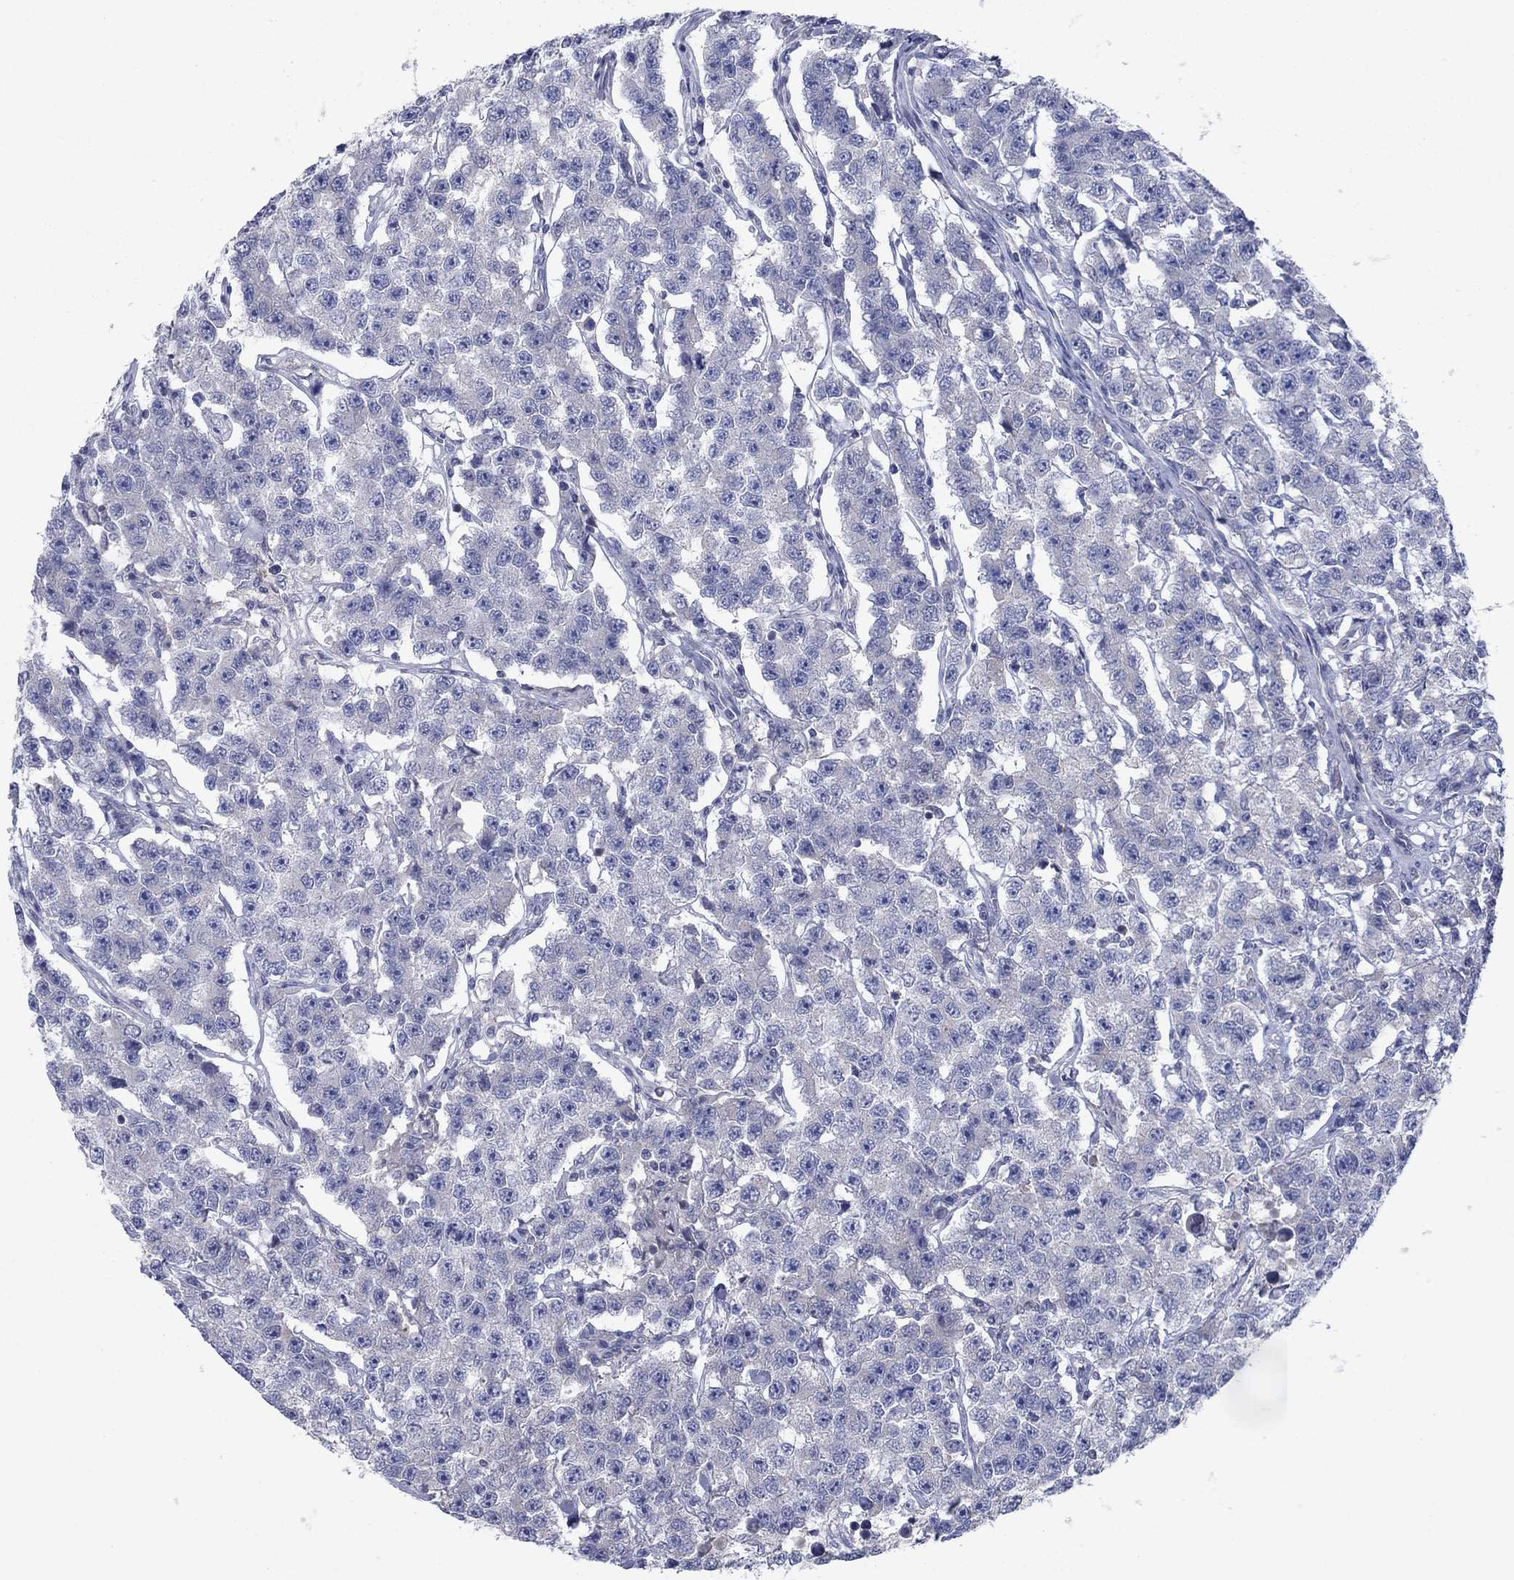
{"staining": {"intensity": "negative", "quantity": "none", "location": "none"}, "tissue": "testis cancer", "cell_type": "Tumor cells", "image_type": "cancer", "snomed": [{"axis": "morphology", "description": "Seminoma, NOS"}, {"axis": "topography", "description": "Testis"}], "caption": "DAB (3,3'-diaminobenzidine) immunohistochemical staining of human testis cancer (seminoma) reveals no significant expression in tumor cells. (Immunohistochemistry (ihc), brightfield microscopy, high magnification).", "gene": "GRHPR", "patient": {"sex": "male", "age": 59}}